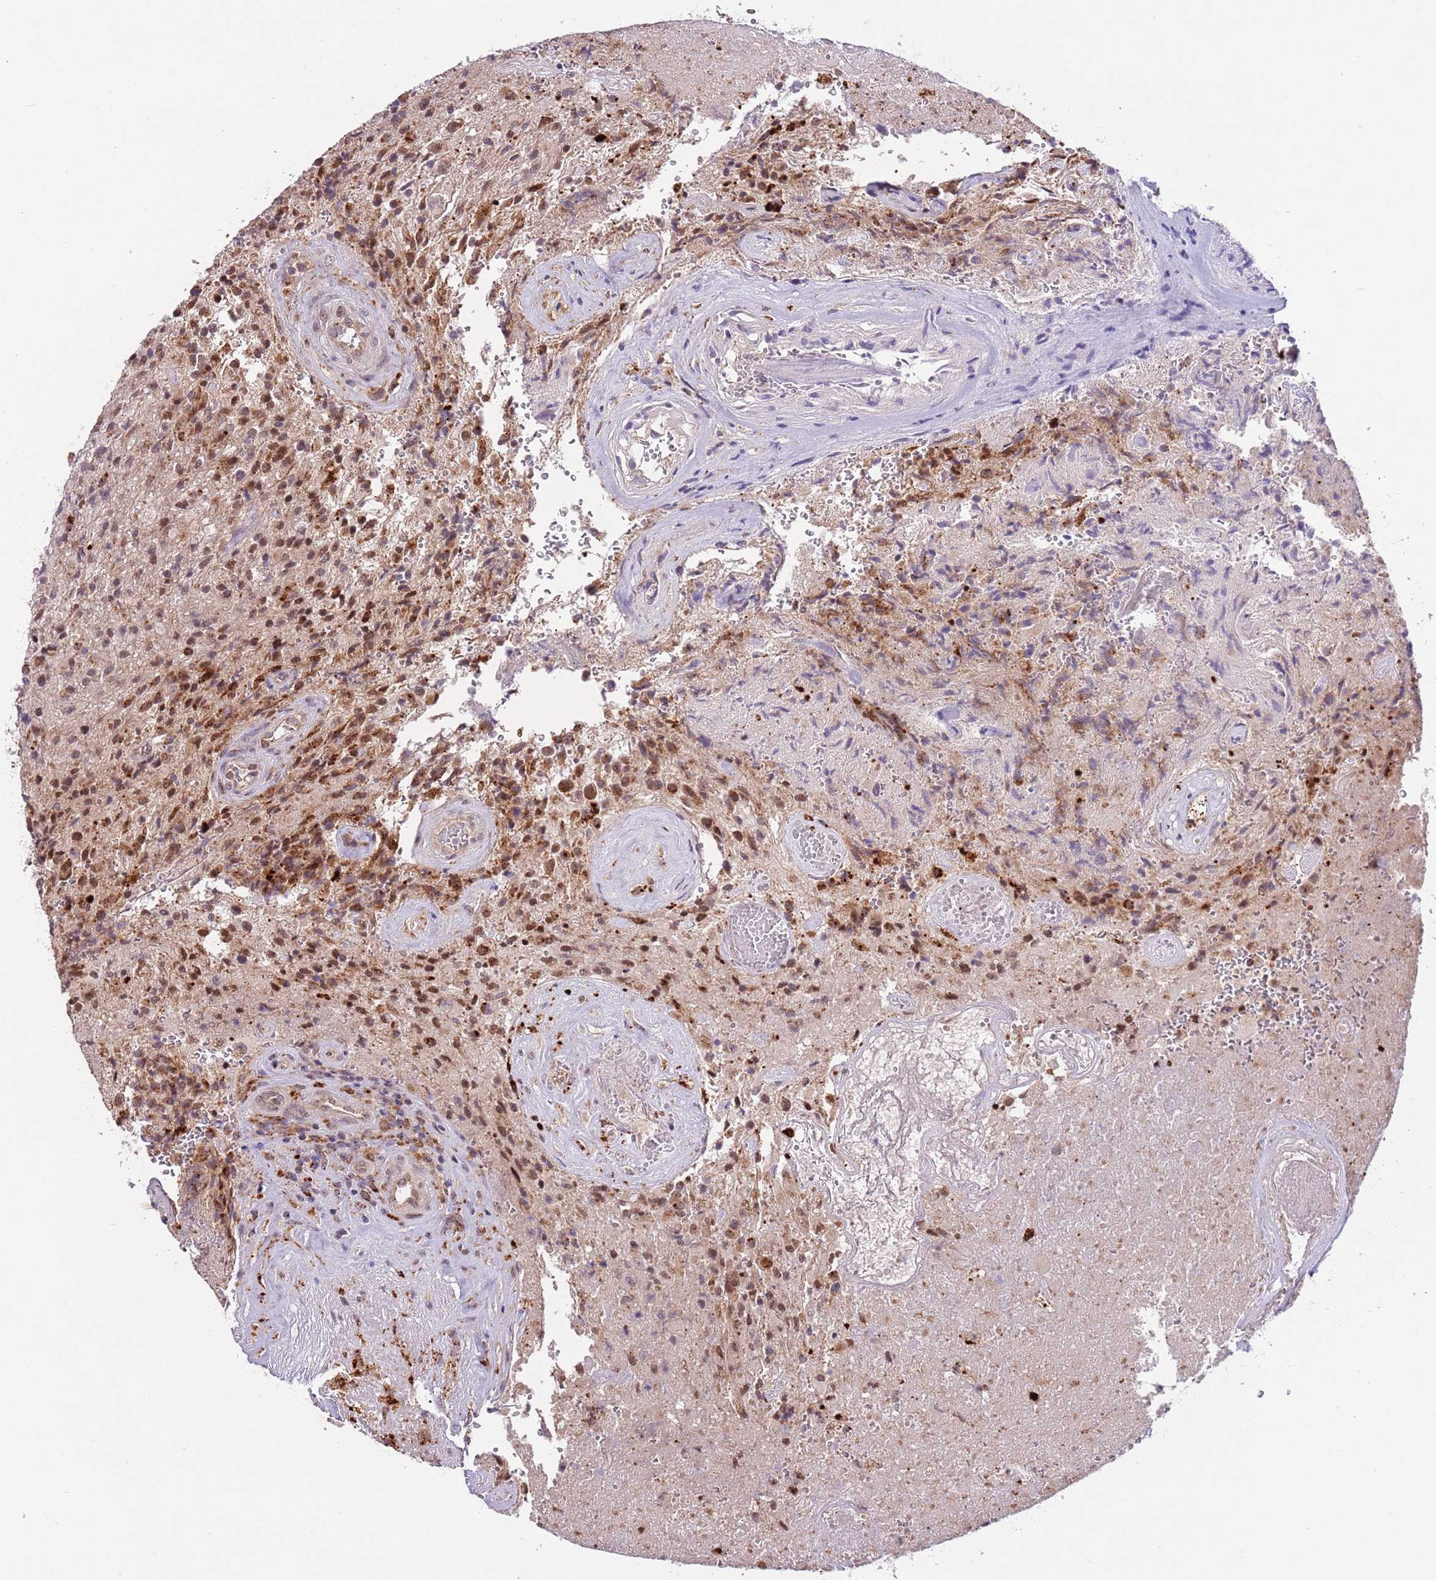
{"staining": {"intensity": "moderate", "quantity": ">75%", "location": "cytoplasmic/membranous,nuclear"}, "tissue": "glioma", "cell_type": "Tumor cells", "image_type": "cancer", "snomed": [{"axis": "morphology", "description": "Normal tissue, NOS"}, {"axis": "morphology", "description": "Glioma, malignant, High grade"}, {"axis": "topography", "description": "Cerebral cortex"}], "caption": "DAB immunohistochemical staining of human glioma exhibits moderate cytoplasmic/membranous and nuclear protein staining in approximately >75% of tumor cells.", "gene": "TRIM27", "patient": {"sex": "male", "age": 56}}